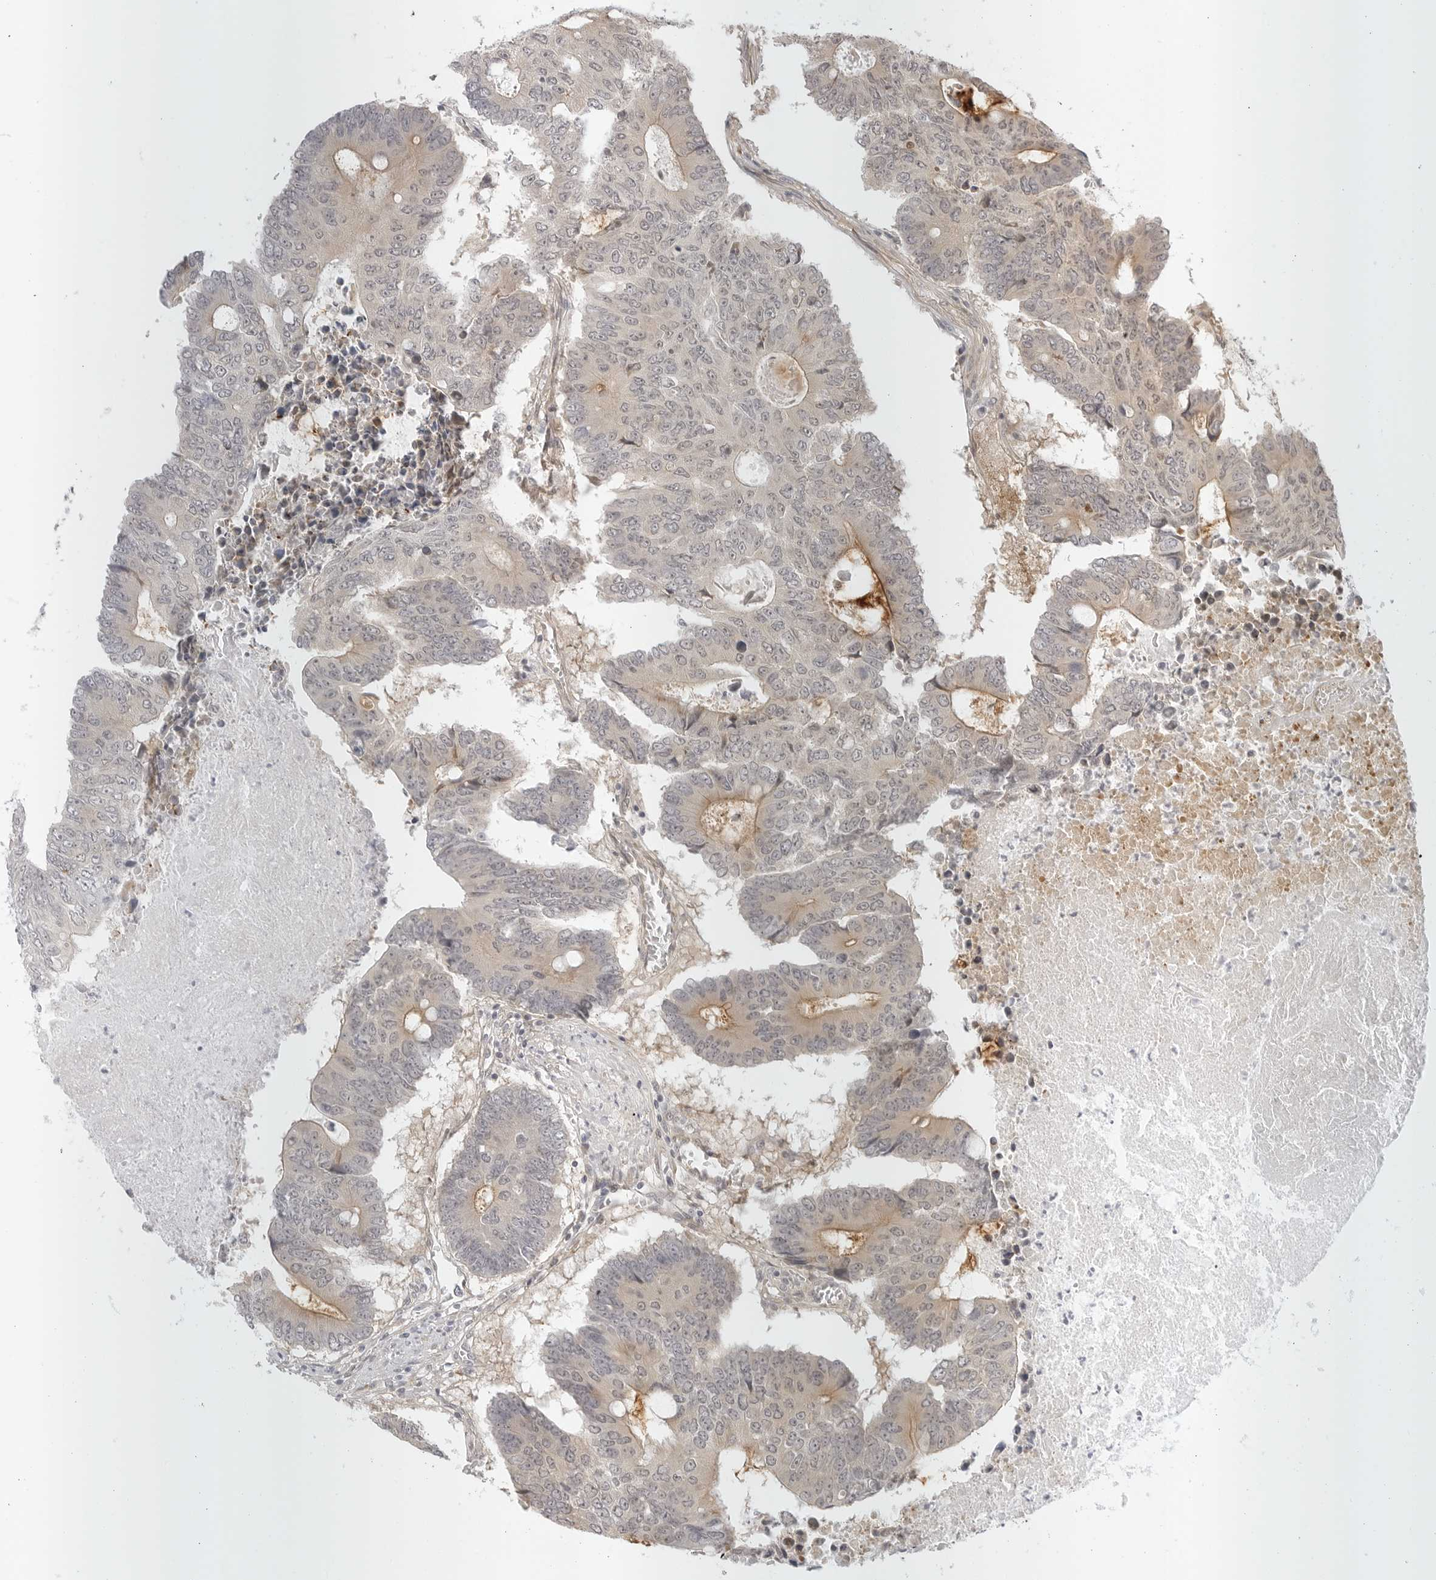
{"staining": {"intensity": "weak", "quantity": "<25%", "location": "cytoplasmic/membranous"}, "tissue": "colorectal cancer", "cell_type": "Tumor cells", "image_type": "cancer", "snomed": [{"axis": "morphology", "description": "Adenocarcinoma, NOS"}, {"axis": "topography", "description": "Colon"}], "caption": "Human colorectal adenocarcinoma stained for a protein using immunohistochemistry (IHC) demonstrates no positivity in tumor cells.", "gene": "TCP1", "patient": {"sex": "male", "age": 87}}